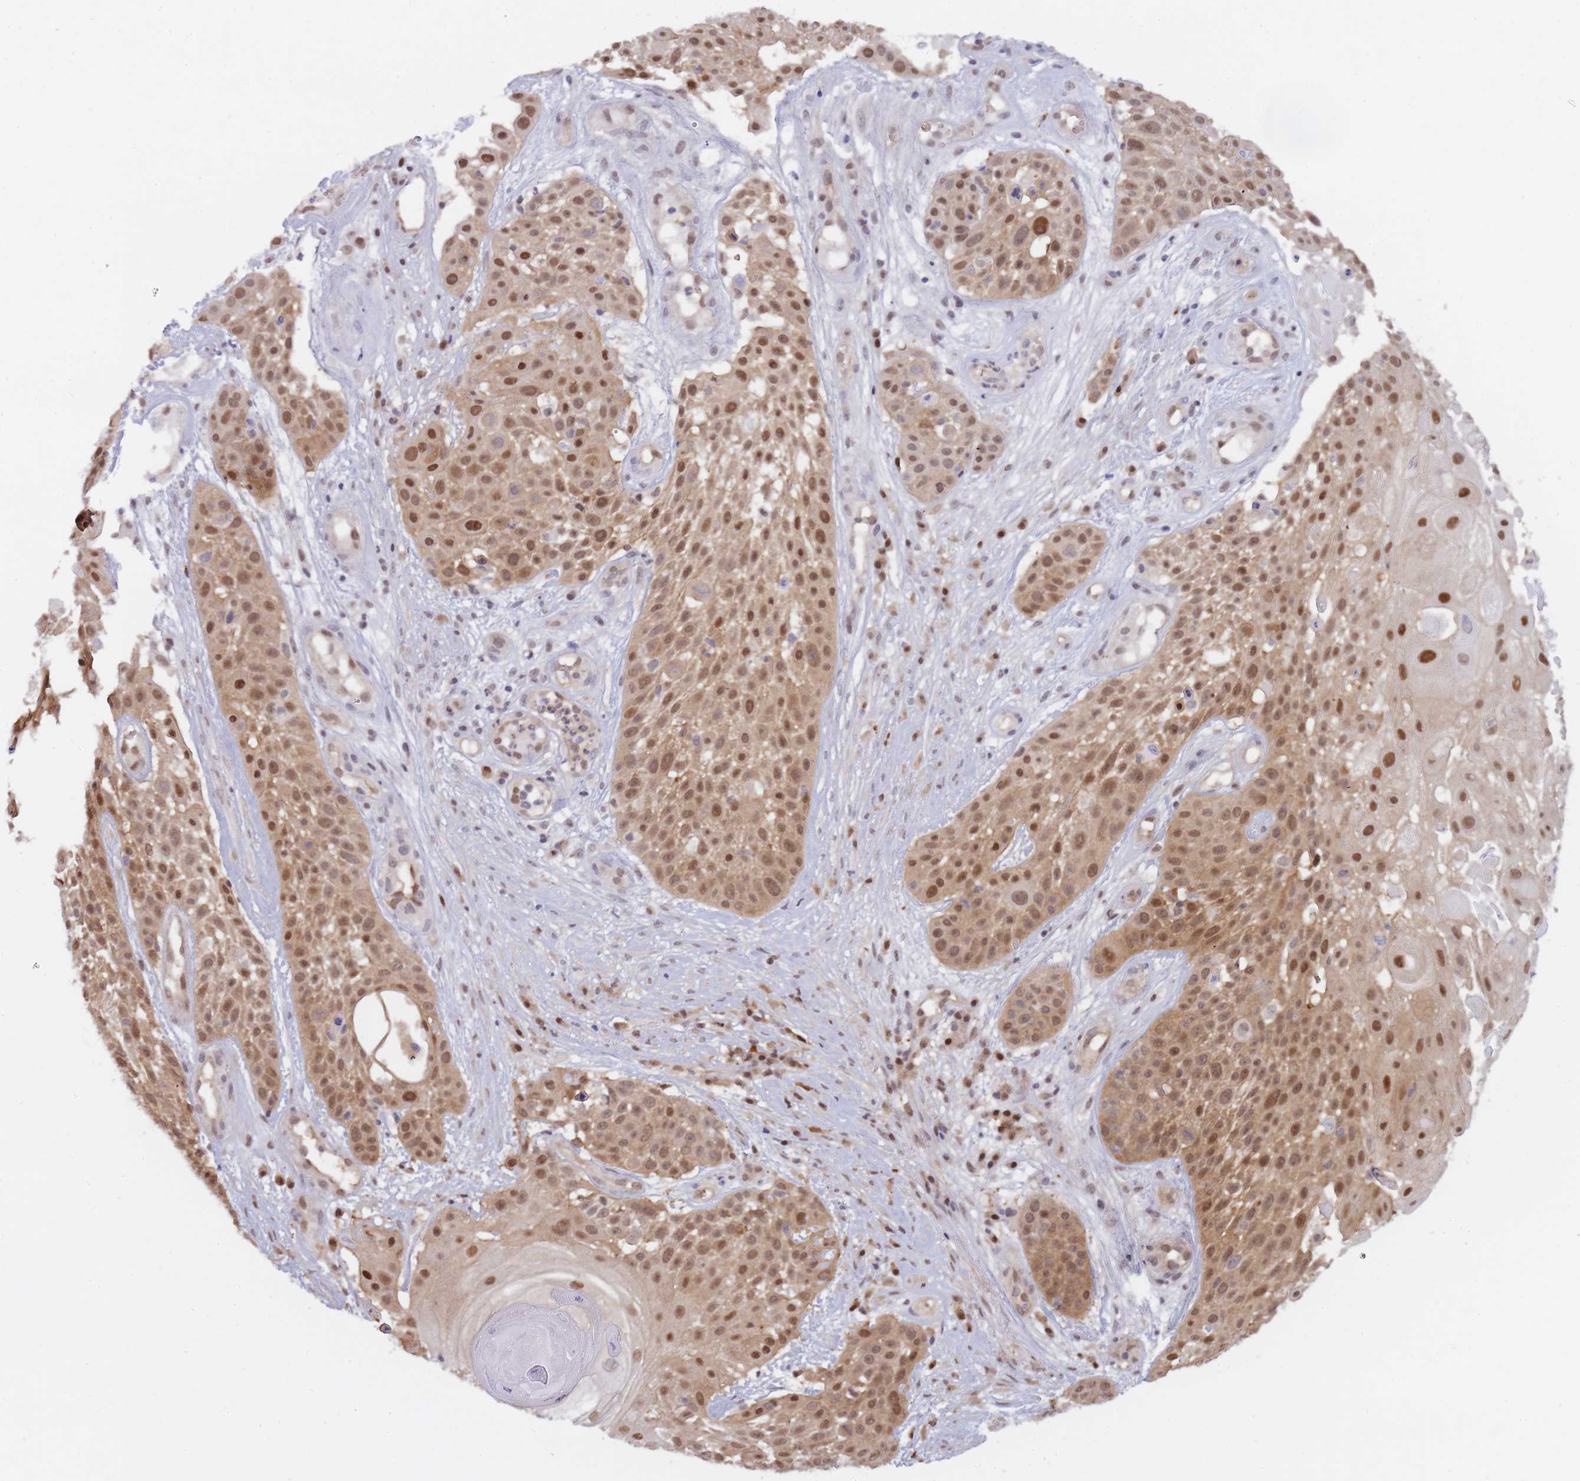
{"staining": {"intensity": "moderate", "quantity": ">75%", "location": "cytoplasmic/membranous,nuclear"}, "tissue": "skin cancer", "cell_type": "Tumor cells", "image_type": "cancer", "snomed": [{"axis": "morphology", "description": "Squamous cell carcinoma, NOS"}, {"axis": "topography", "description": "Skin"}], "caption": "DAB immunohistochemical staining of human squamous cell carcinoma (skin) reveals moderate cytoplasmic/membranous and nuclear protein staining in approximately >75% of tumor cells.", "gene": "NSFL1C", "patient": {"sex": "female", "age": 86}}